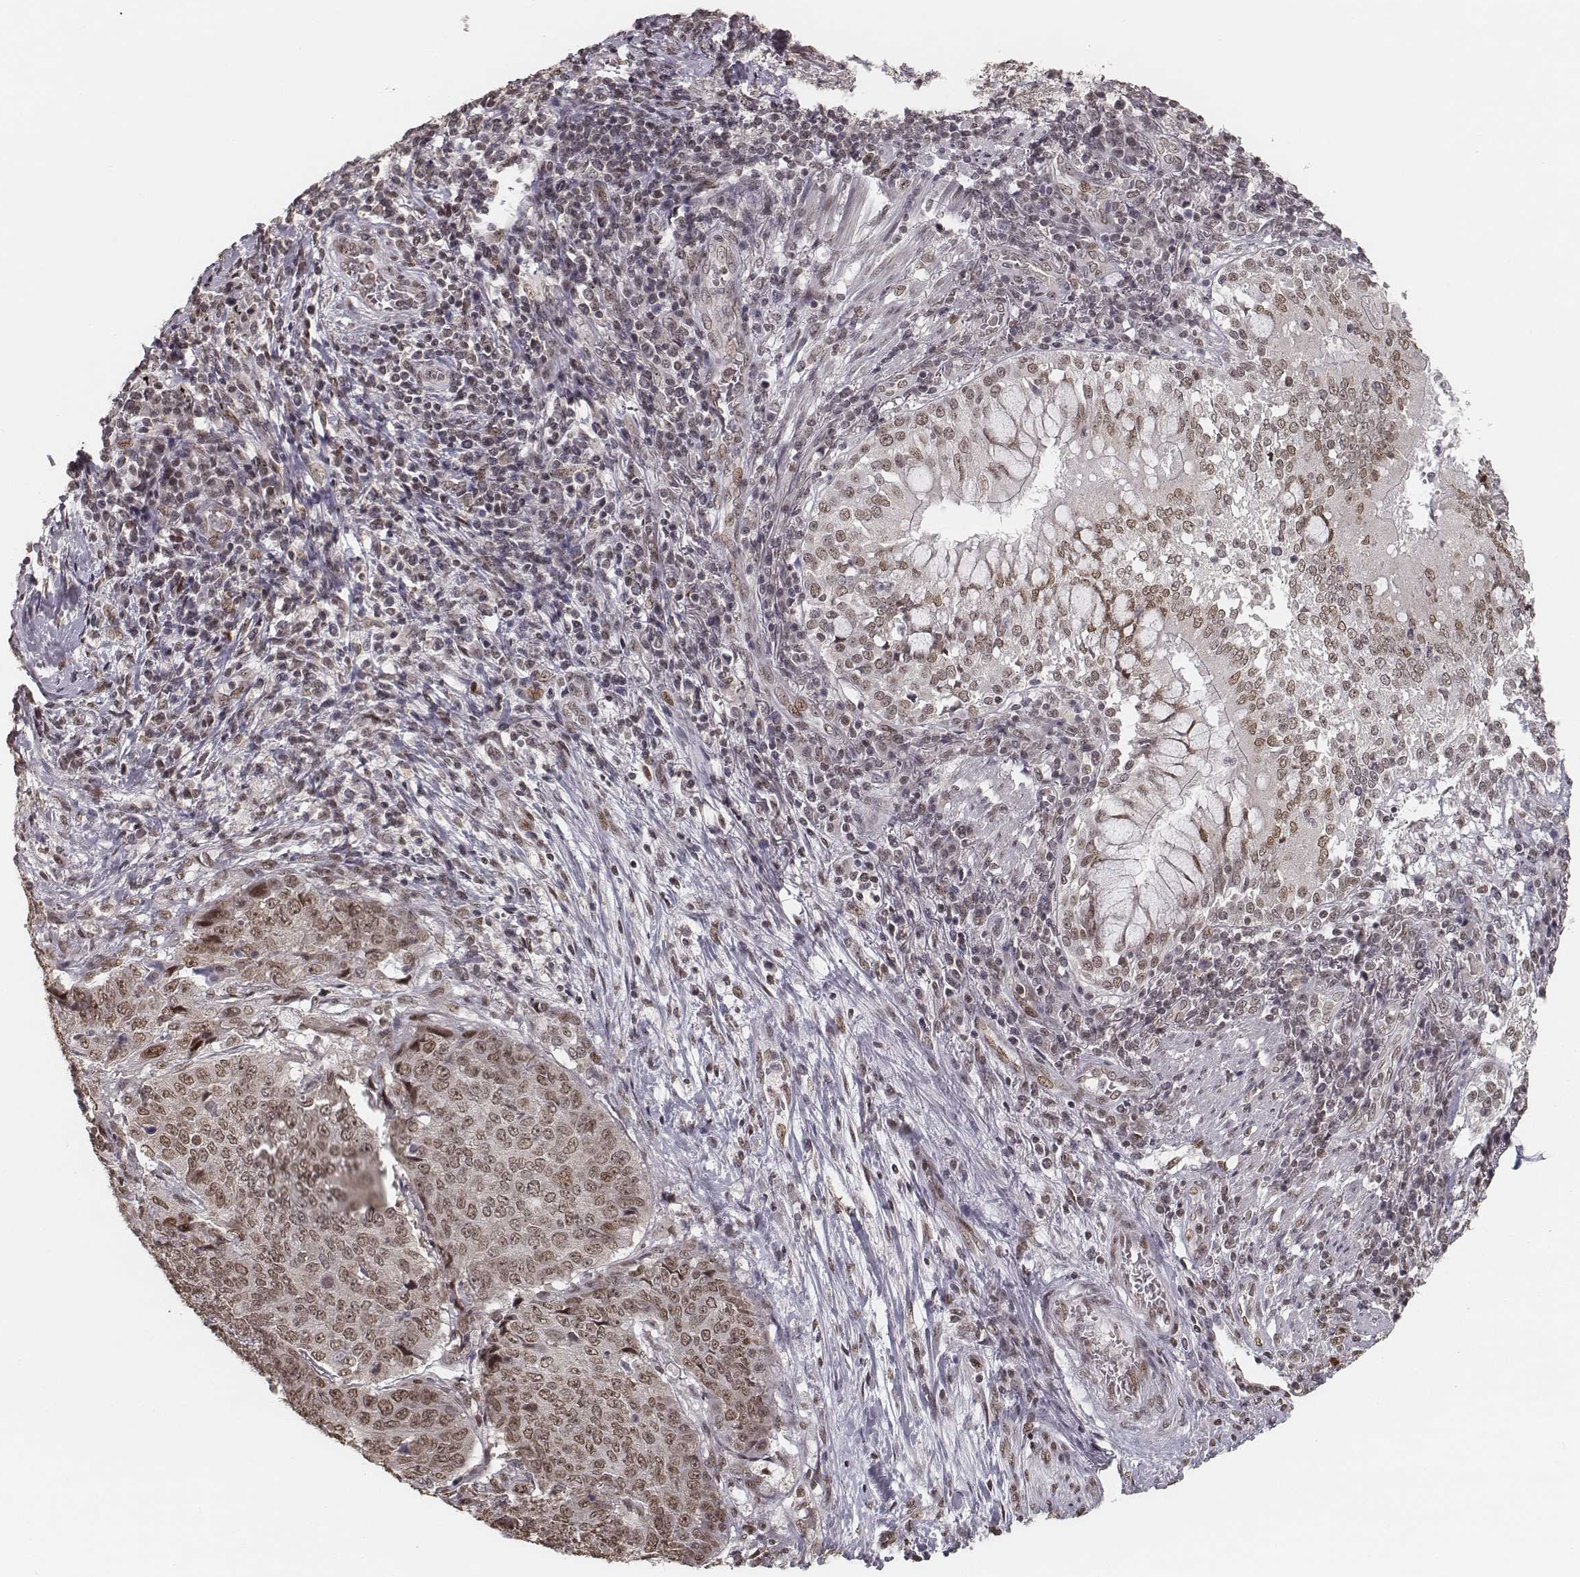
{"staining": {"intensity": "weak", "quantity": ">75%", "location": "nuclear"}, "tissue": "lung cancer", "cell_type": "Tumor cells", "image_type": "cancer", "snomed": [{"axis": "morphology", "description": "Normal tissue, NOS"}, {"axis": "morphology", "description": "Squamous cell carcinoma, NOS"}, {"axis": "topography", "description": "Bronchus"}, {"axis": "topography", "description": "Lung"}], "caption": "Immunohistochemical staining of lung cancer (squamous cell carcinoma) shows weak nuclear protein positivity in about >75% of tumor cells. (IHC, brightfield microscopy, high magnification).", "gene": "HMGA2", "patient": {"sex": "male", "age": 64}}